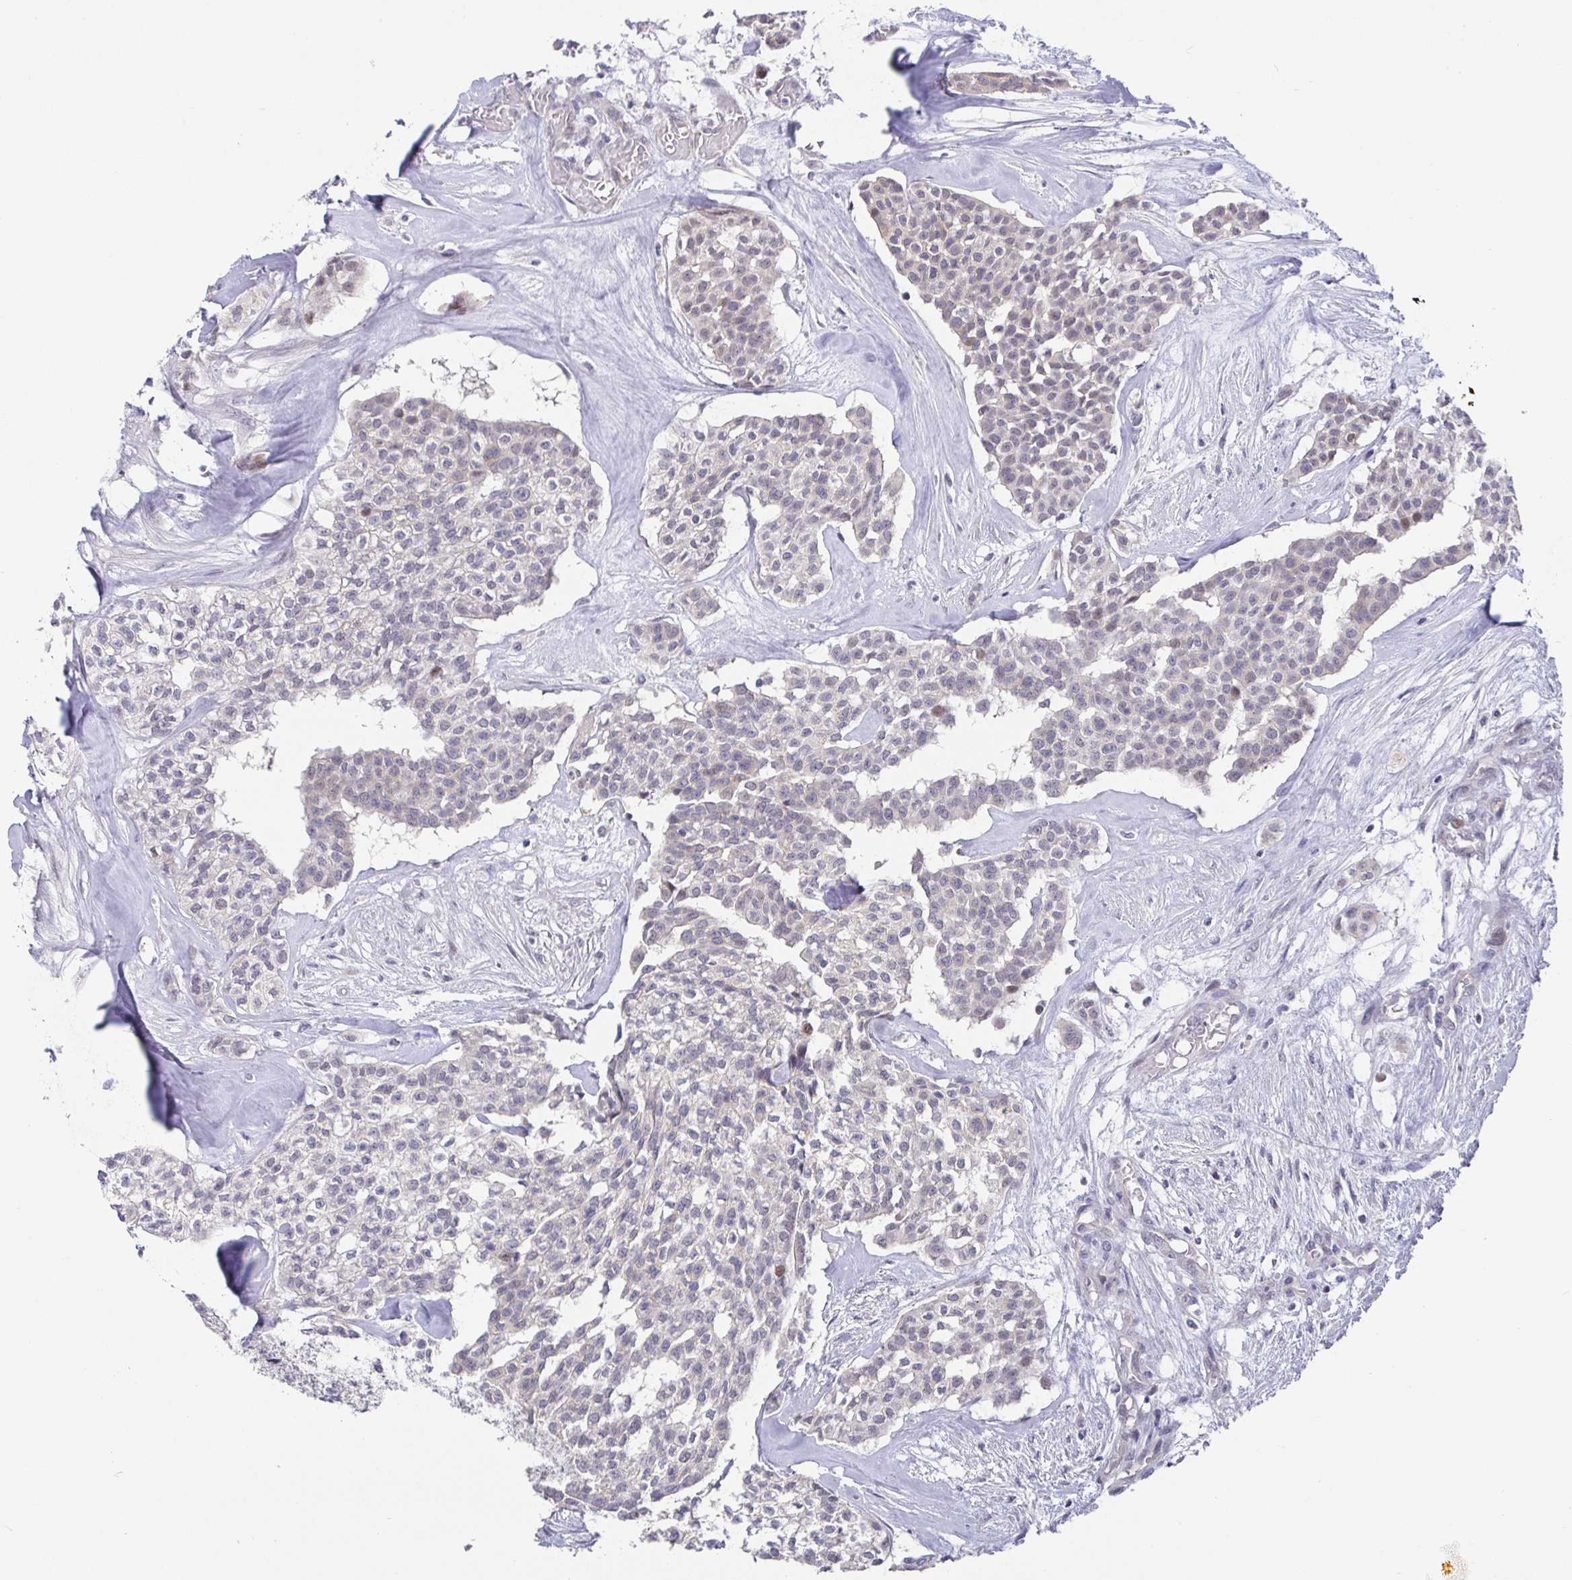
{"staining": {"intensity": "negative", "quantity": "none", "location": "none"}, "tissue": "head and neck cancer", "cell_type": "Tumor cells", "image_type": "cancer", "snomed": [{"axis": "morphology", "description": "Adenocarcinoma, NOS"}, {"axis": "topography", "description": "Head-Neck"}], "caption": "High power microscopy image of an immunohistochemistry histopathology image of head and neck adenocarcinoma, revealing no significant staining in tumor cells. (Stains: DAB immunohistochemistry with hematoxylin counter stain, Microscopy: brightfield microscopy at high magnification).", "gene": "CIT", "patient": {"sex": "male", "age": 81}}